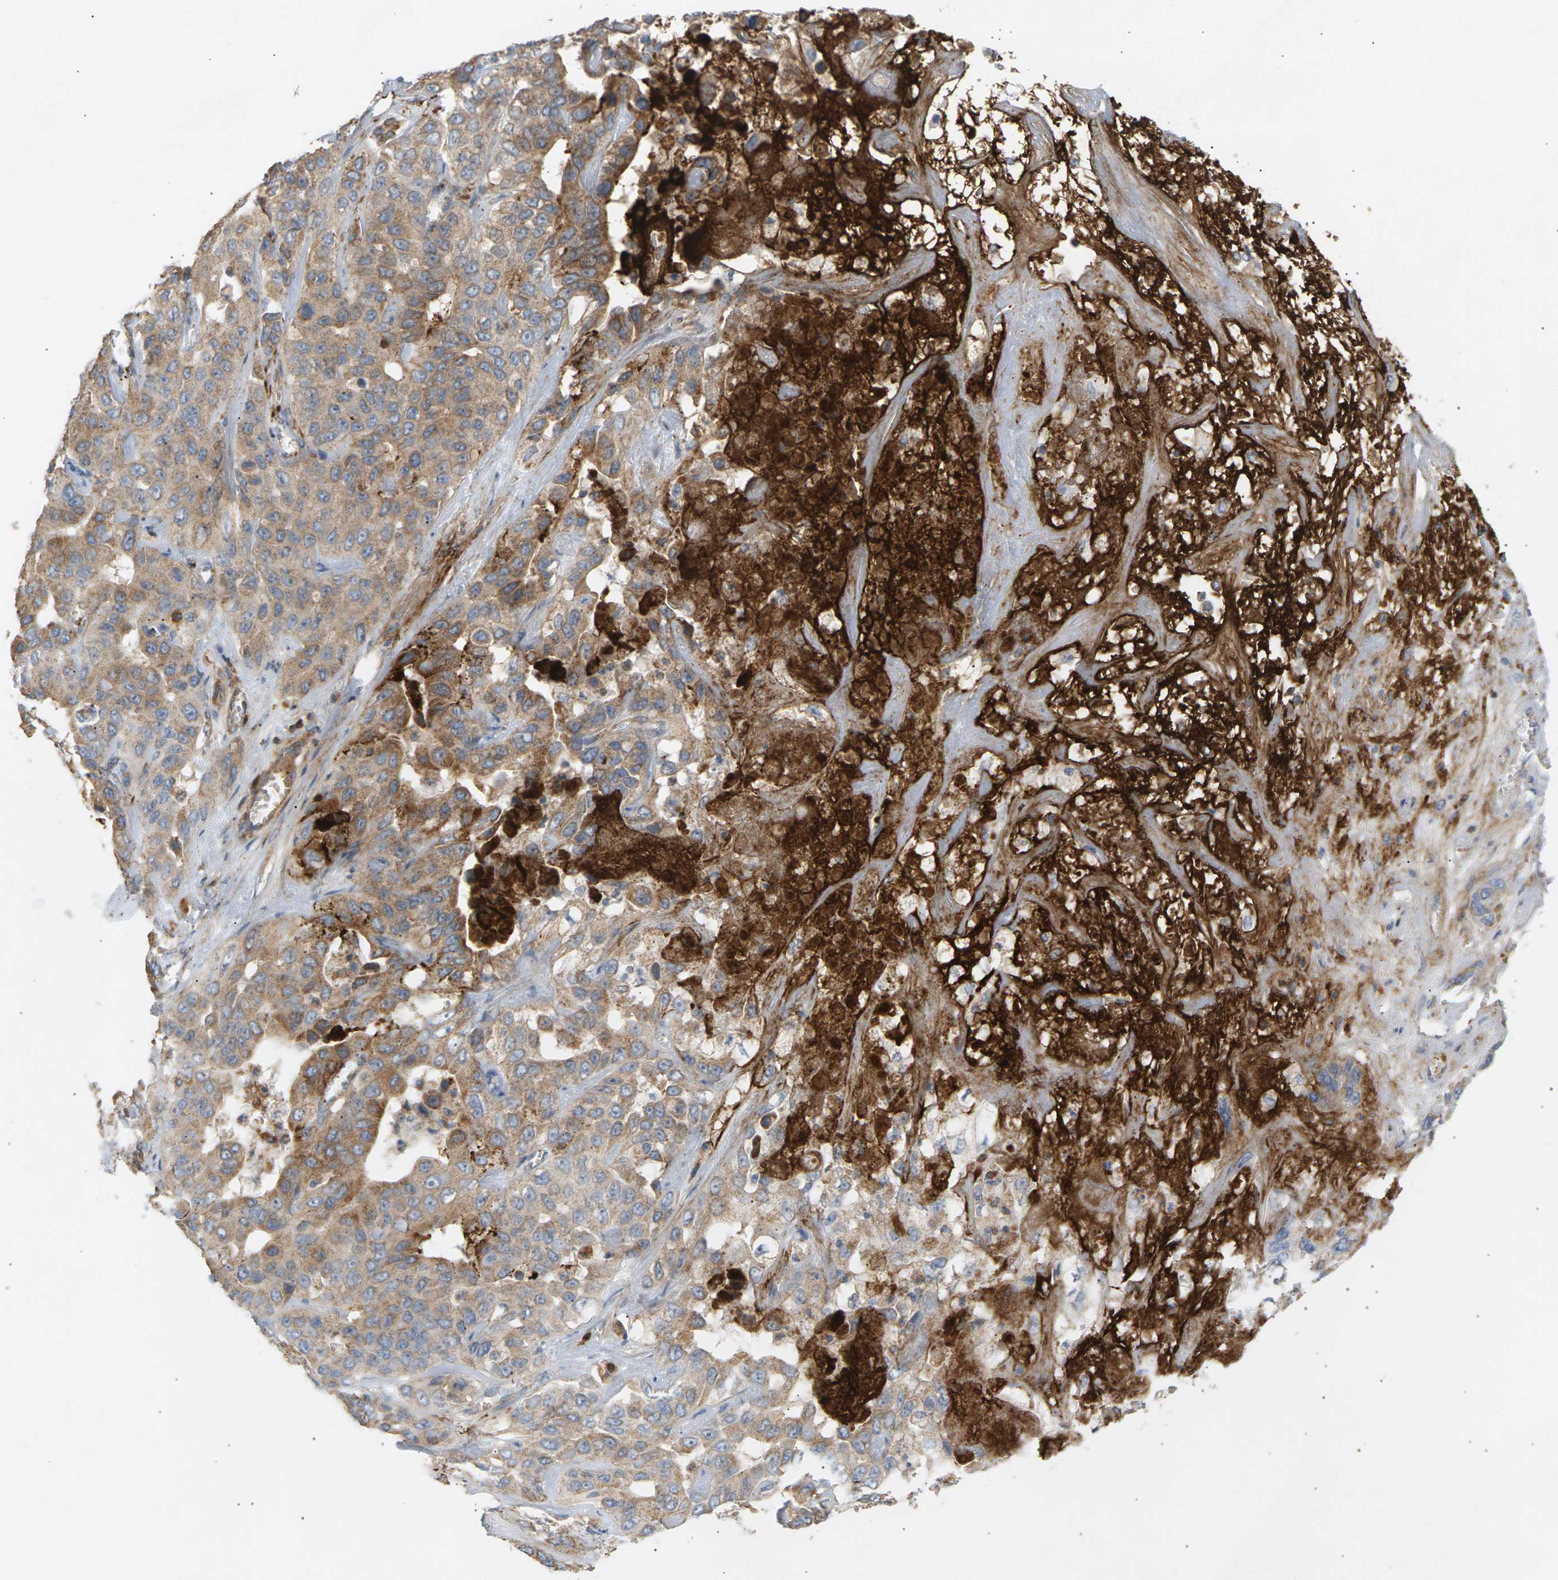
{"staining": {"intensity": "moderate", "quantity": ">75%", "location": "cytoplasmic/membranous"}, "tissue": "liver cancer", "cell_type": "Tumor cells", "image_type": "cancer", "snomed": [{"axis": "morphology", "description": "Cholangiocarcinoma"}, {"axis": "topography", "description": "Liver"}], "caption": "IHC (DAB (3,3'-diaminobenzidine)) staining of liver cholangiocarcinoma shows moderate cytoplasmic/membranous protein staining in approximately >75% of tumor cells. (DAB (3,3'-diaminobenzidine) IHC with brightfield microscopy, high magnification).", "gene": "LIME1", "patient": {"sex": "female", "age": 52}}